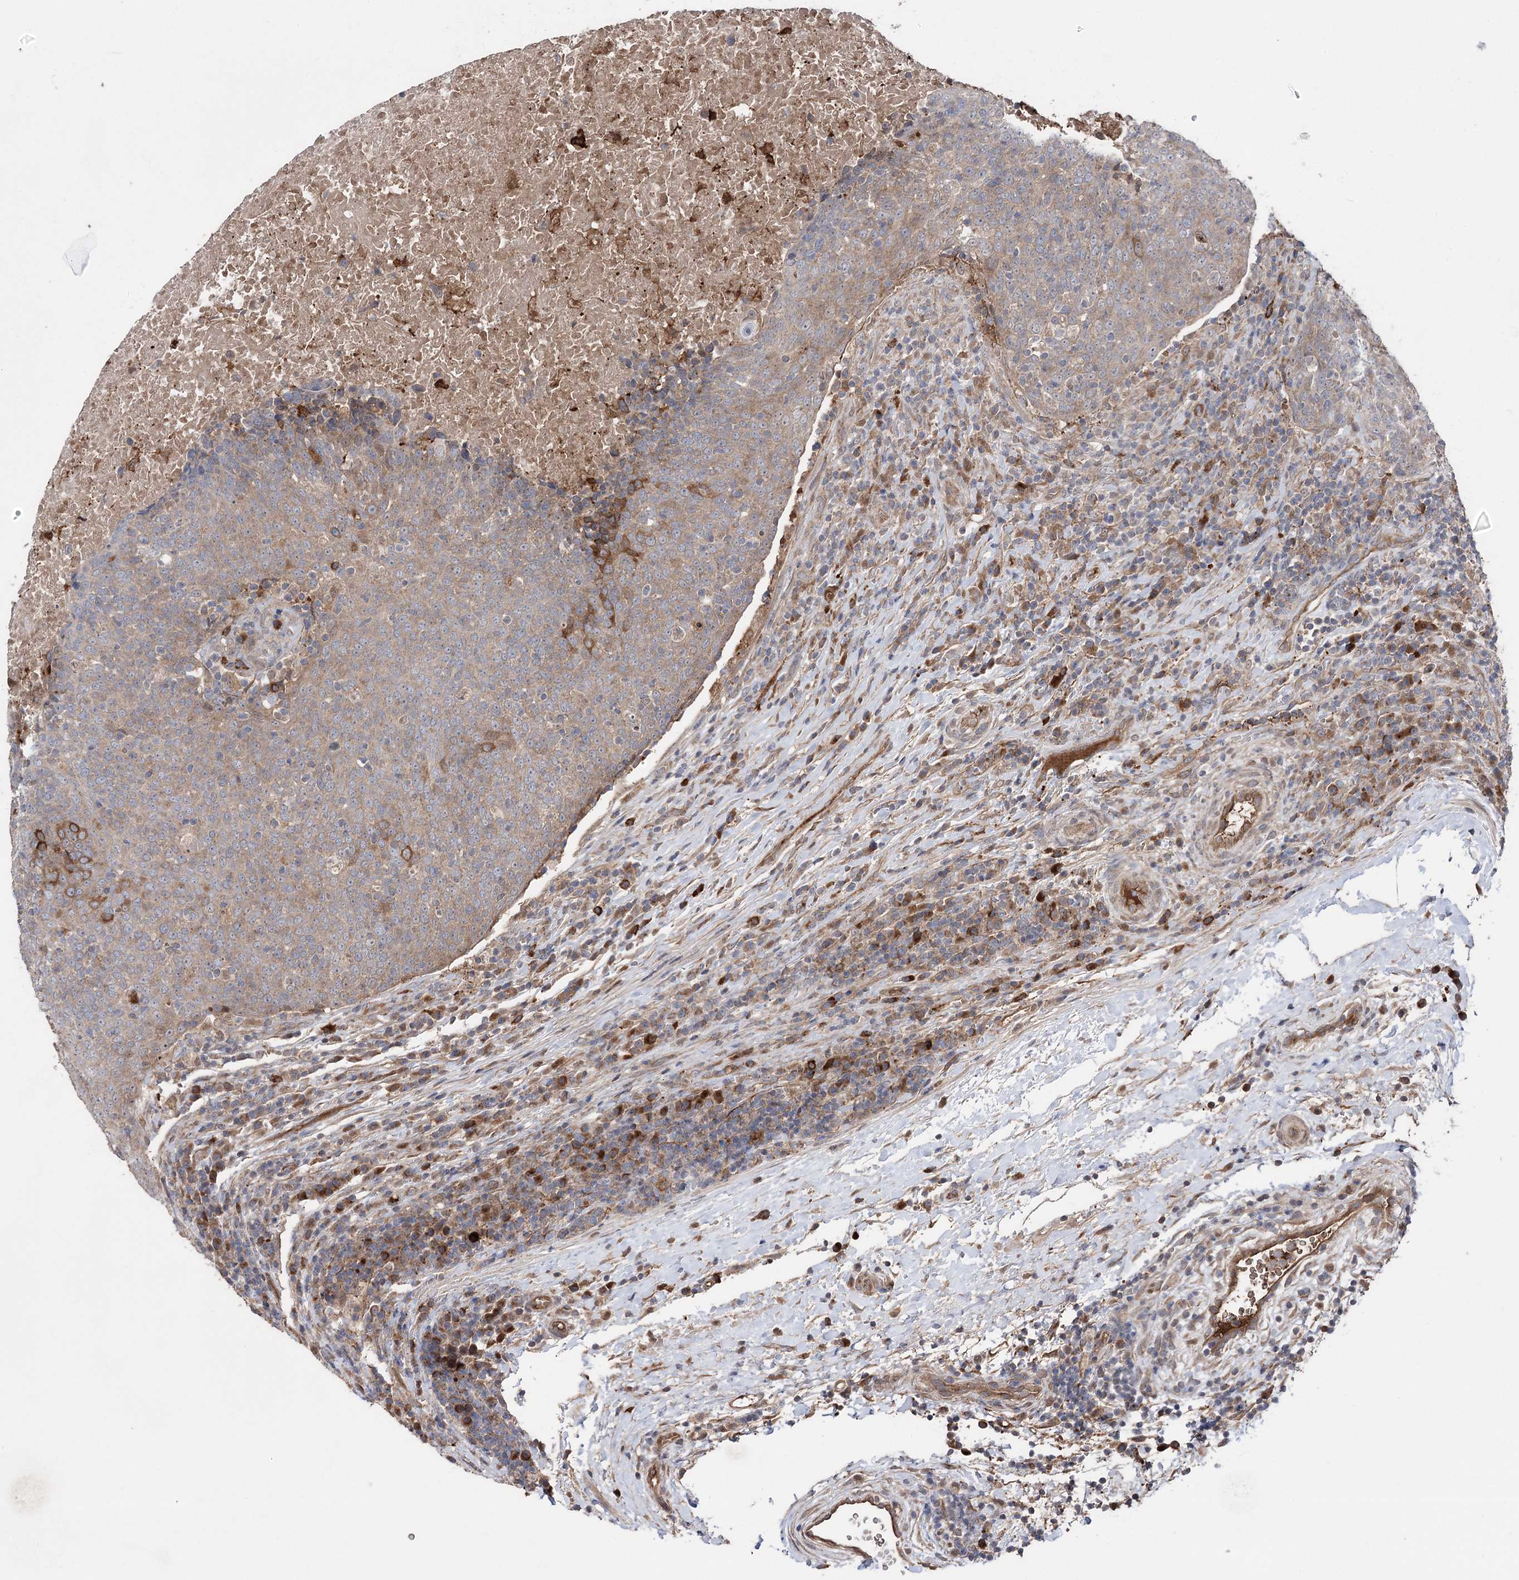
{"staining": {"intensity": "weak", "quantity": "25%-75%", "location": "cytoplasmic/membranous"}, "tissue": "head and neck cancer", "cell_type": "Tumor cells", "image_type": "cancer", "snomed": [{"axis": "morphology", "description": "Squamous cell carcinoma, NOS"}, {"axis": "morphology", "description": "Squamous cell carcinoma, metastatic, NOS"}, {"axis": "topography", "description": "Lymph node"}, {"axis": "topography", "description": "Head-Neck"}], "caption": "Head and neck cancer (squamous cell carcinoma) stained with a brown dye exhibits weak cytoplasmic/membranous positive positivity in approximately 25%-75% of tumor cells.", "gene": "OTUD1", "patient": {"sex": "male", "age": 62}}